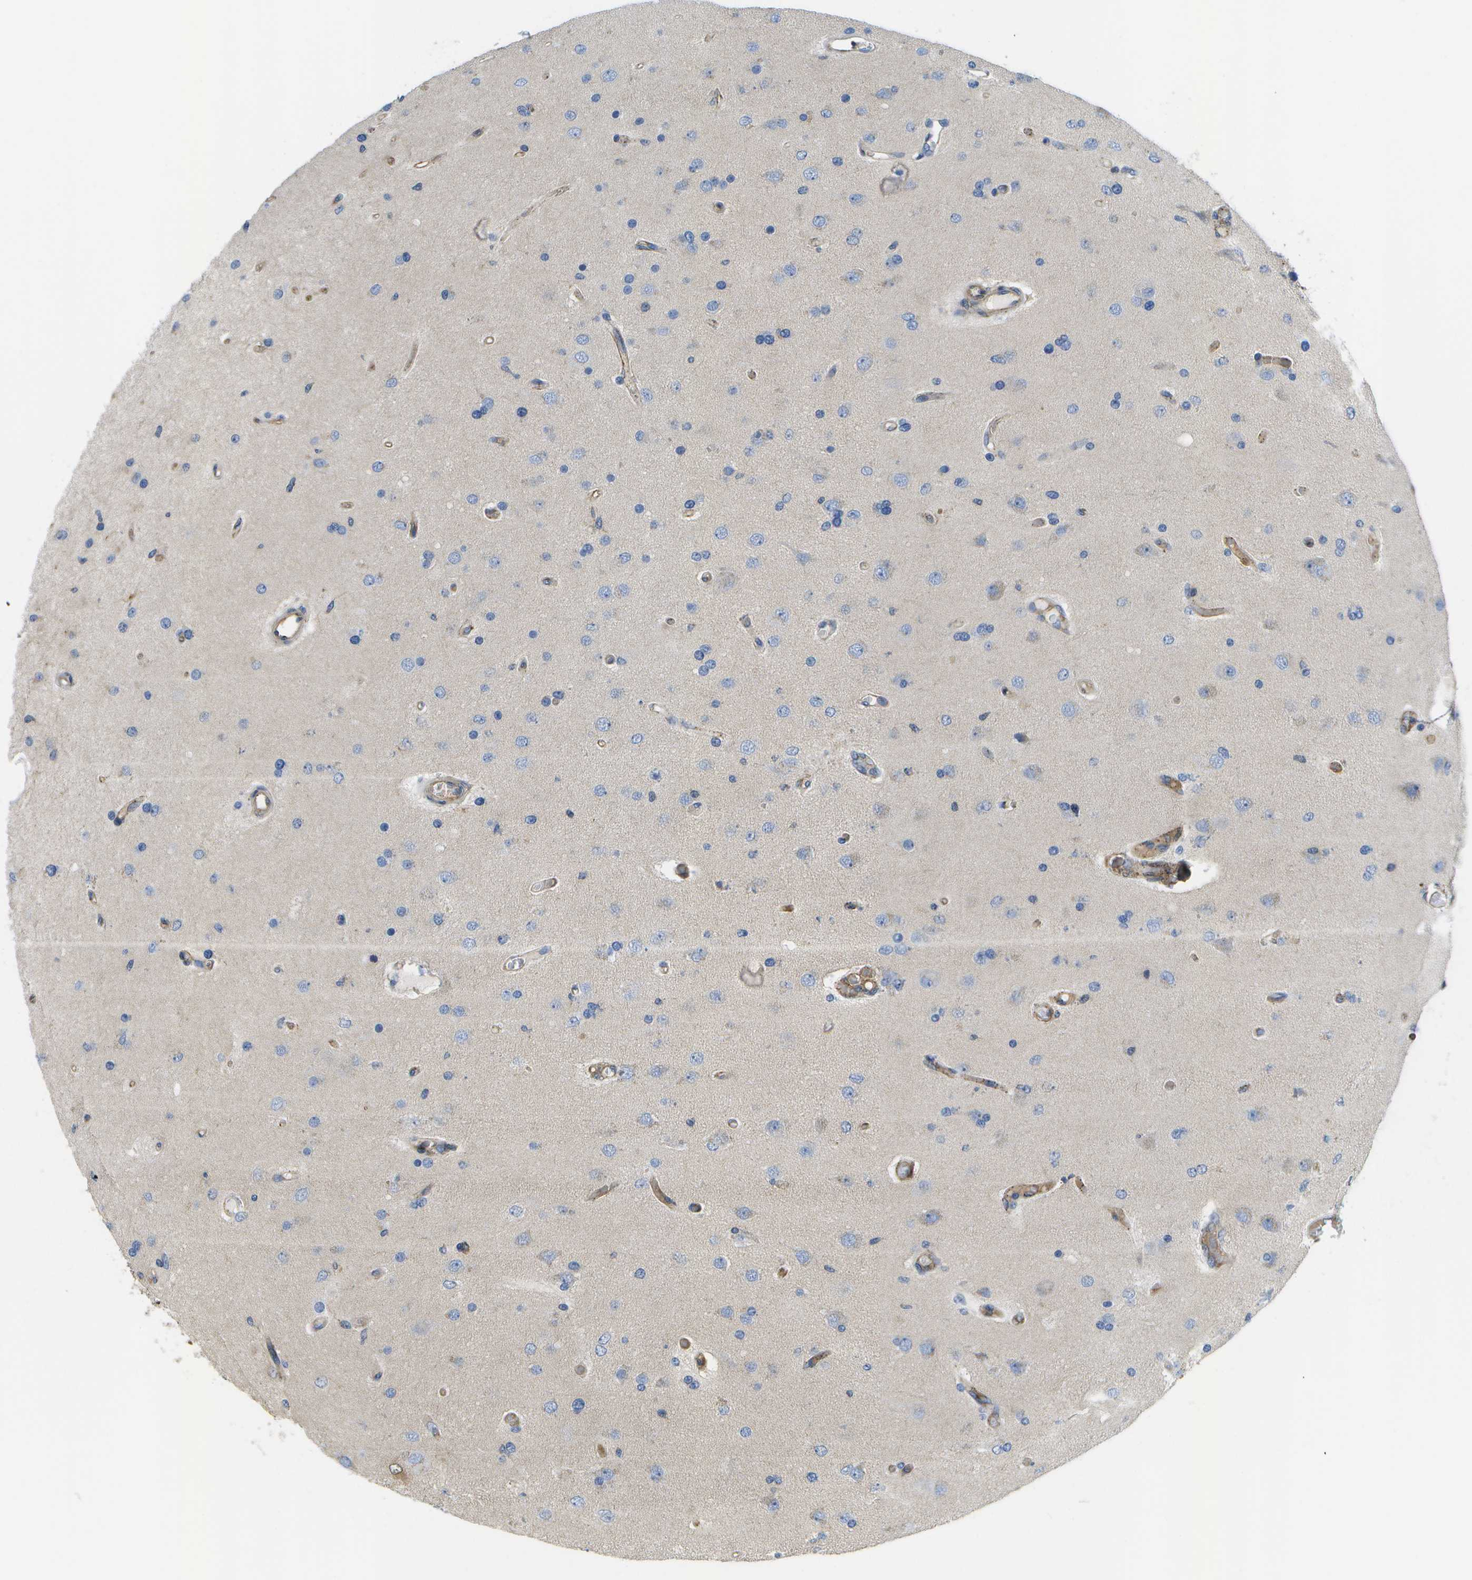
{"staining": {"intensity": "negative", "quantity": "none", "location": "none"}, "tissue": "glioma", "cell_type": "Tumor cells", "image_type": "cancer", "snomed": [{"axis": "morphology", "description": "Normal tissue, NOS"}, {"axis": "morphology", "description": "Glioma, malignant, High grade"}, {"axis": "topography", "description": "Cerebral cortex"}], "caption": "IHC image of neoplastic tissue: malignant high-grade glioma stained with DAB (3,3'-diaminobenzidine) shows no significant protein staining in tumor cells.", "gene": "BST2", "patient": {"sex": "male", "age": 77}}